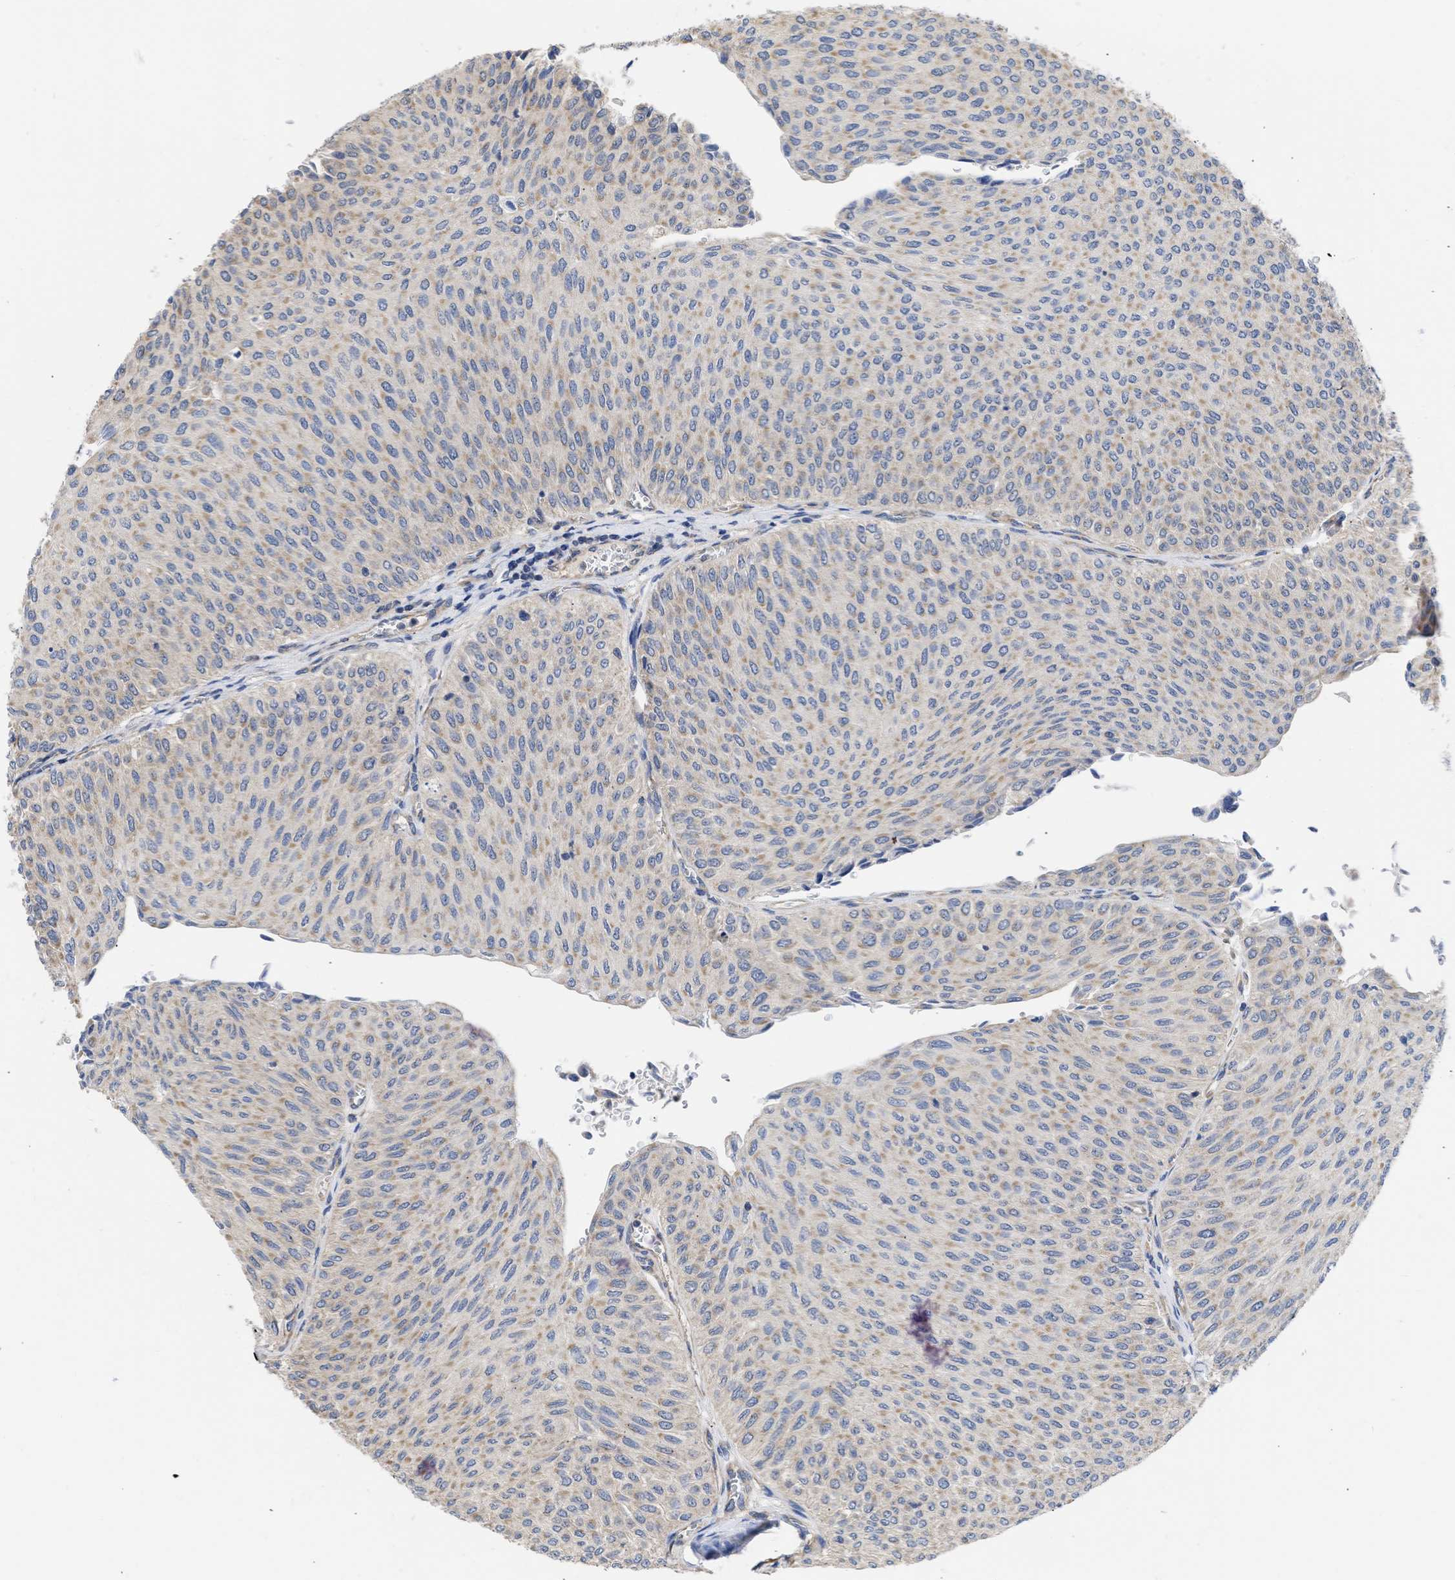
{"staining": {"intensity": "weak", "quantity": ">75%", "location": "cytoplasmic/membranous"}, "tissue": "urothelial cancer", "cell_type": "Tumor cells", "image_type": "cancer", "snomed": [{"axis": "morphology", "description": "Urothelial carcinoma, Low grade"}, {"axis": "topography", "description": "Urinary bladder"}], "caption": "Approximately >75% of tumor cells in human urothelial cancer demonstrate weak cytoplasmic/membranous protein positivity as visualized by brown immunohistochemical staining.", "gene": "MAP2K3", "patient": {"sex": "male", "age": 78}}